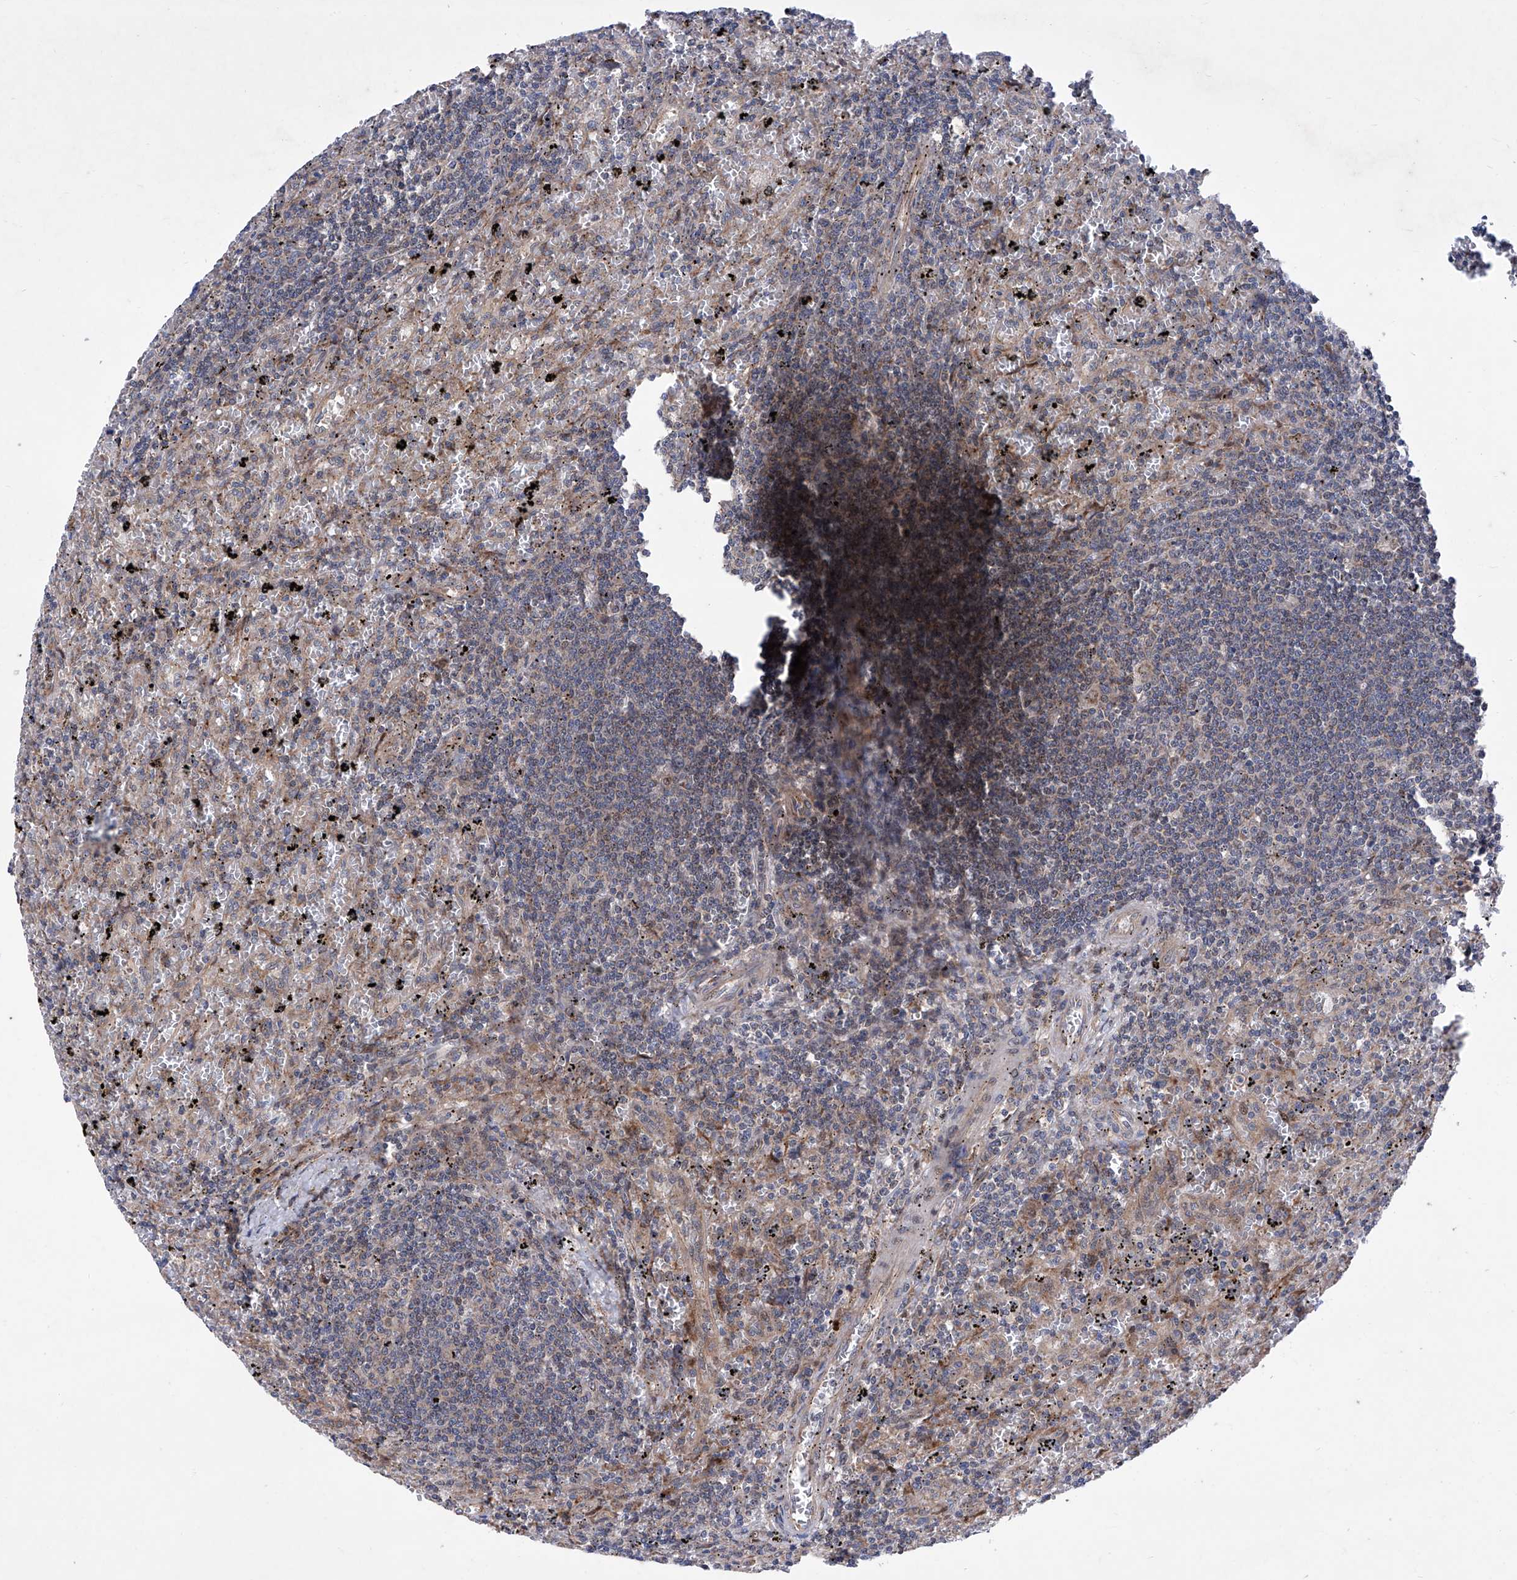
{"staining": {"intensity": "weak", "quantity": "<25%", "location": "cytoplasmic/membranous"}, "tissue": "lymphoma", "cell_type": "Tumor cells", "image_type": "cancer", "snomed": [{"axis": "morphology", "description": "Malignant lymphoma, non-Hodgkin's type, Low grade"}, {"axis": "topography", "description": "Spleen"}], "caption": "The immunohistochemistry (IHC) histopathology image has no significant staining in tumor cells of malignant lymphoma, non-Hodgkin's type (low-grade) tissue.", "gene": "KTI12", "patient": {"sex": "male", "age": 76}}